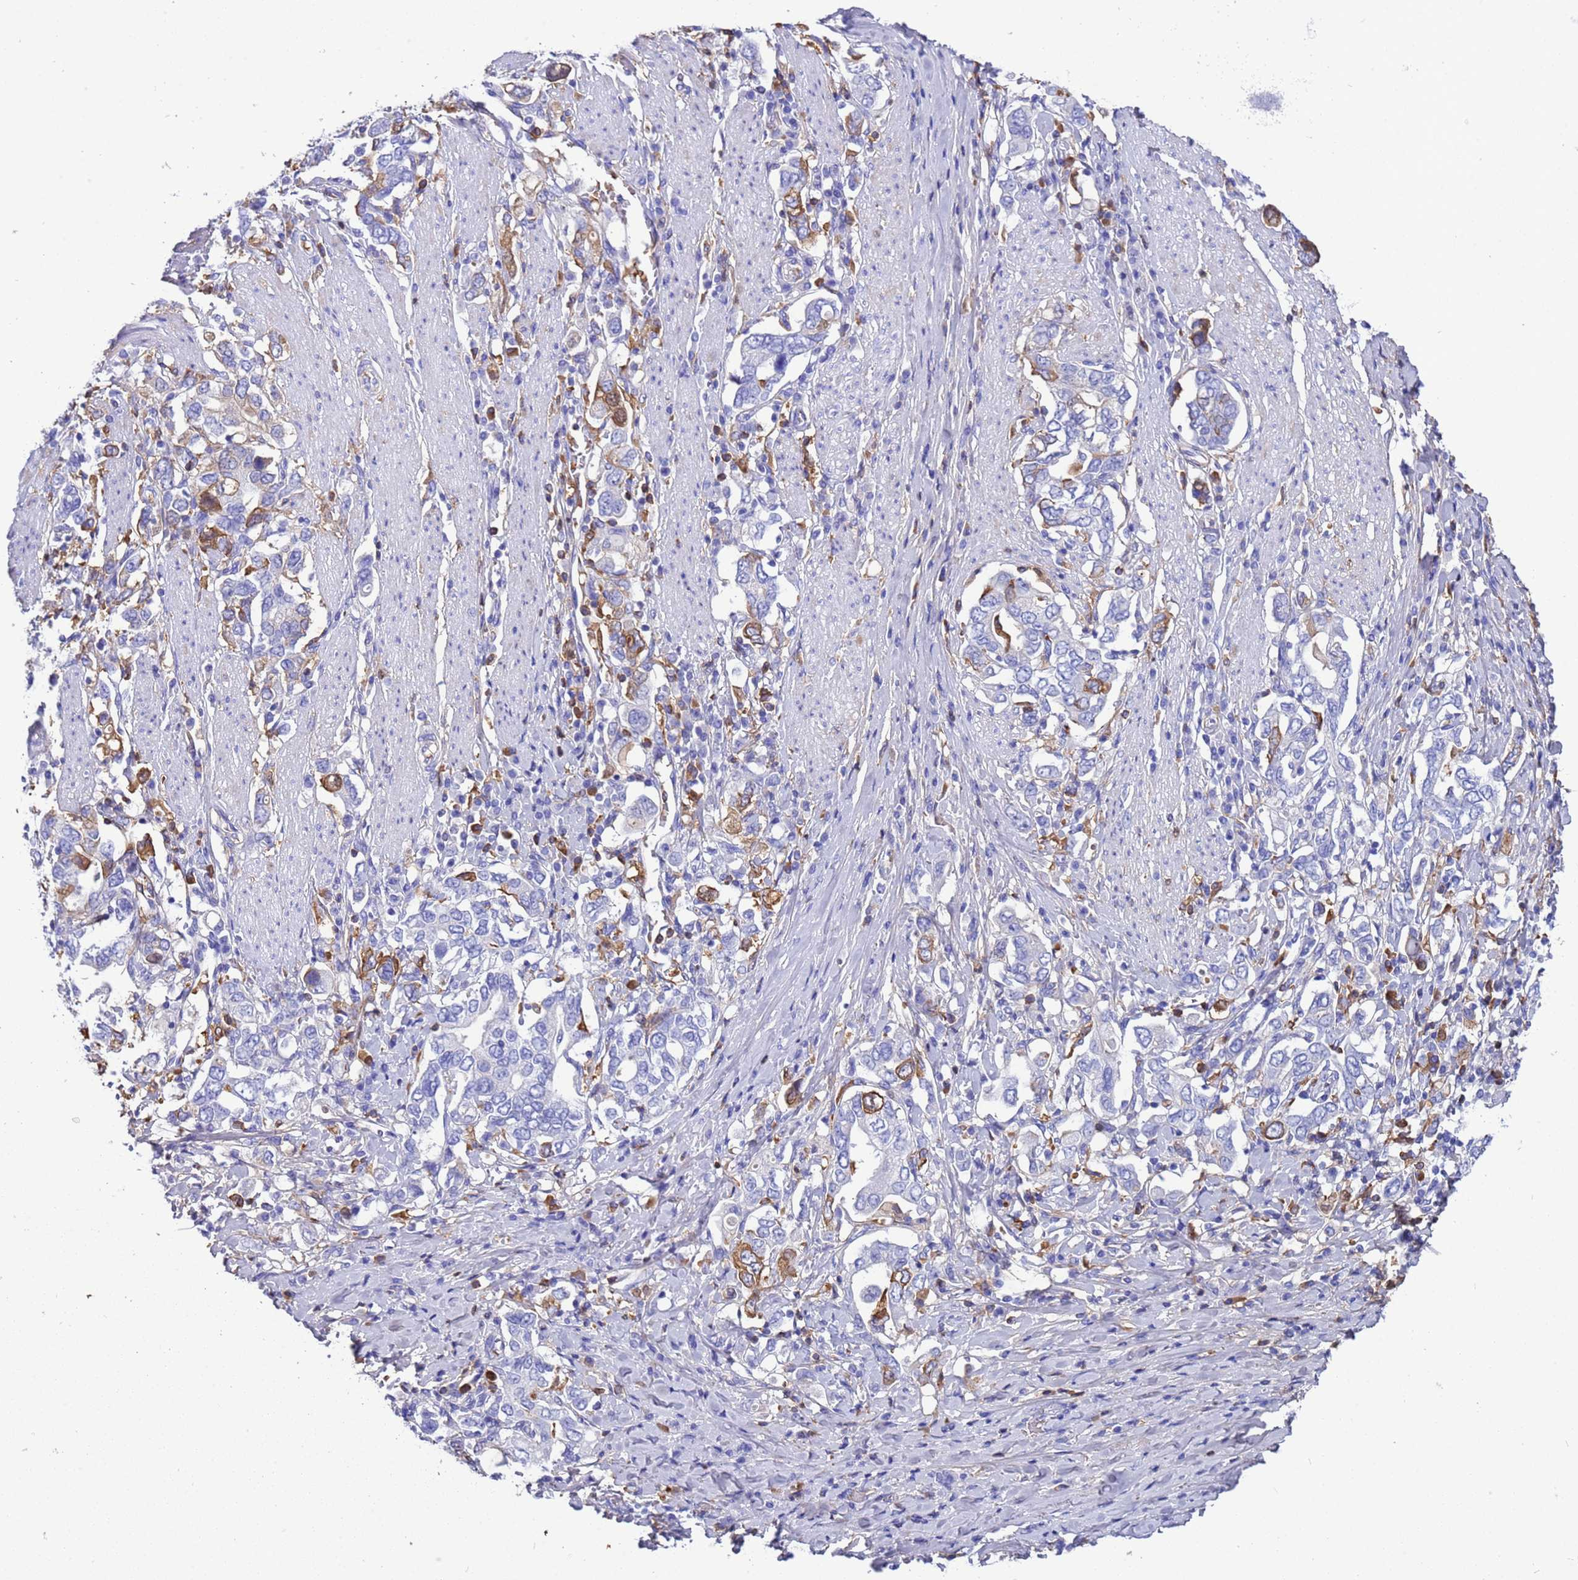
{"staining": {"intensity": "moderate", "quantity": "<25%", "location": "cytoplasmic/membranous"}, "tissue": "stomach cancer", "cell_type": "Tumor cells", "image_type": "cancer", "snomed": [{"axis": "morphology", "description": "Adenocarcinoma, NOS"}, {"axis": "topography", "description": "Stomach, upper"}, {"axis": "topography", "description": "Stomach"}], "caption": "Adenocarcinoma (stomach) was stained to show a protein in brown. There is low levels of moderate cytoplasmic/membranous positivity in approximately <25% of tumor cells.", "gene": "H1-7", "patient": {"sex": "male", "age": 62}}